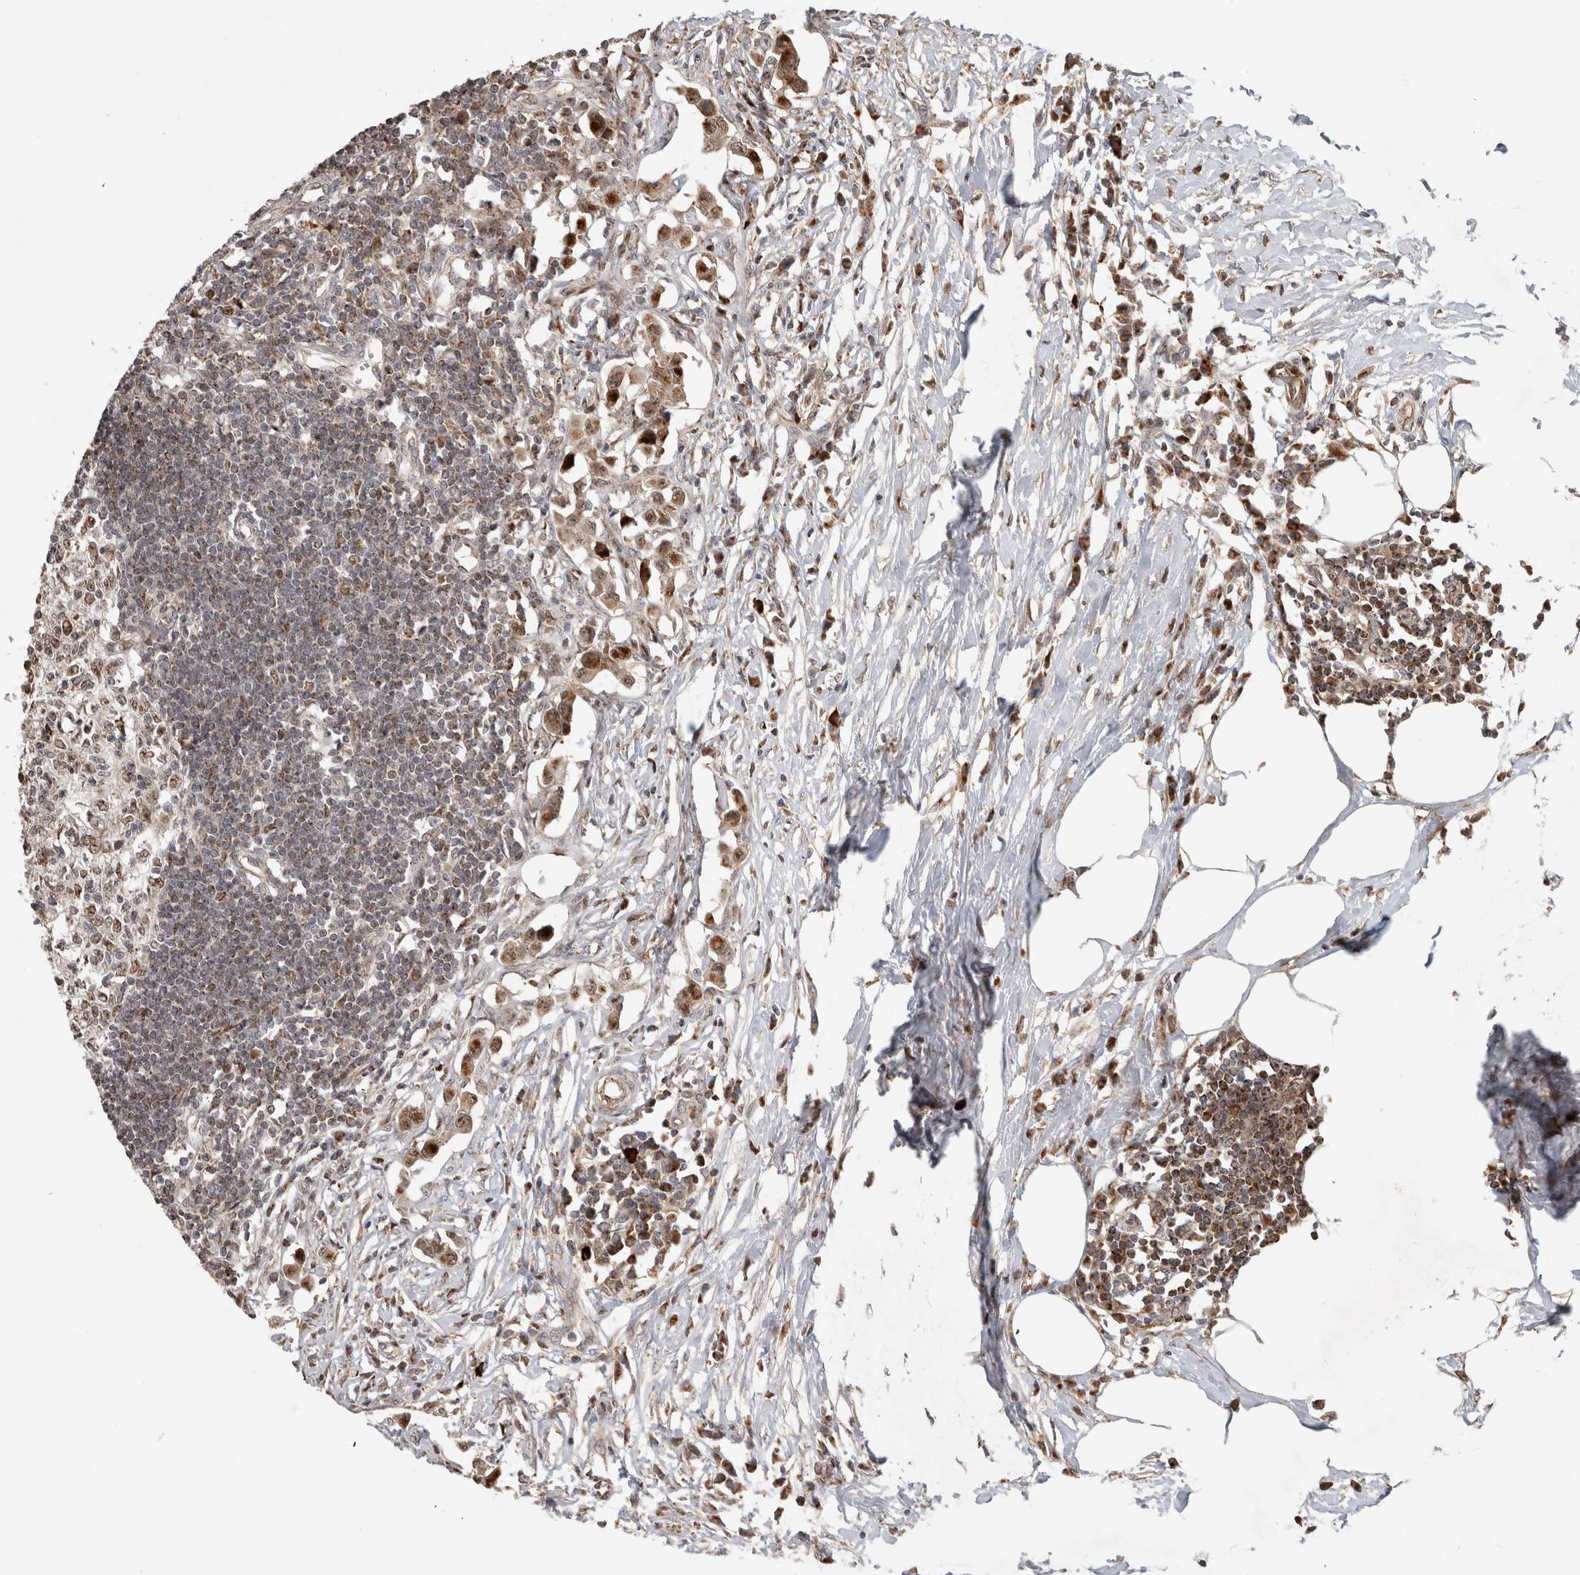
{"staining": {"intensity": "moderate", "quantity": "25%-75%", "location": "cytoplasmic/membranous,nuclear"}, "tissue": "lymph node", "cell_type": "Germinal center cells", "image_type": "normal", "snomed": [{"axis": "morphology", "description": "Normal tissue, NOS"}, {"axis": "morphology", "description": "Malignant melanoma, Metastatic site"}, {"axis": "topography", "description": "Lymph node"}], "caption": "A brown stain highlights moderate cytoplasmic/membranous,nuclear expression of a protein in germinal center cells of benign human lymph node. The protein is stained brown, and the nuclei are stained in blue (DAB (3,3'-diaminobenzidine) IHC with brightfield microscopy, high magnification).", "gene": "INSRR", "patient": {"sex": "male", "age": 41}}